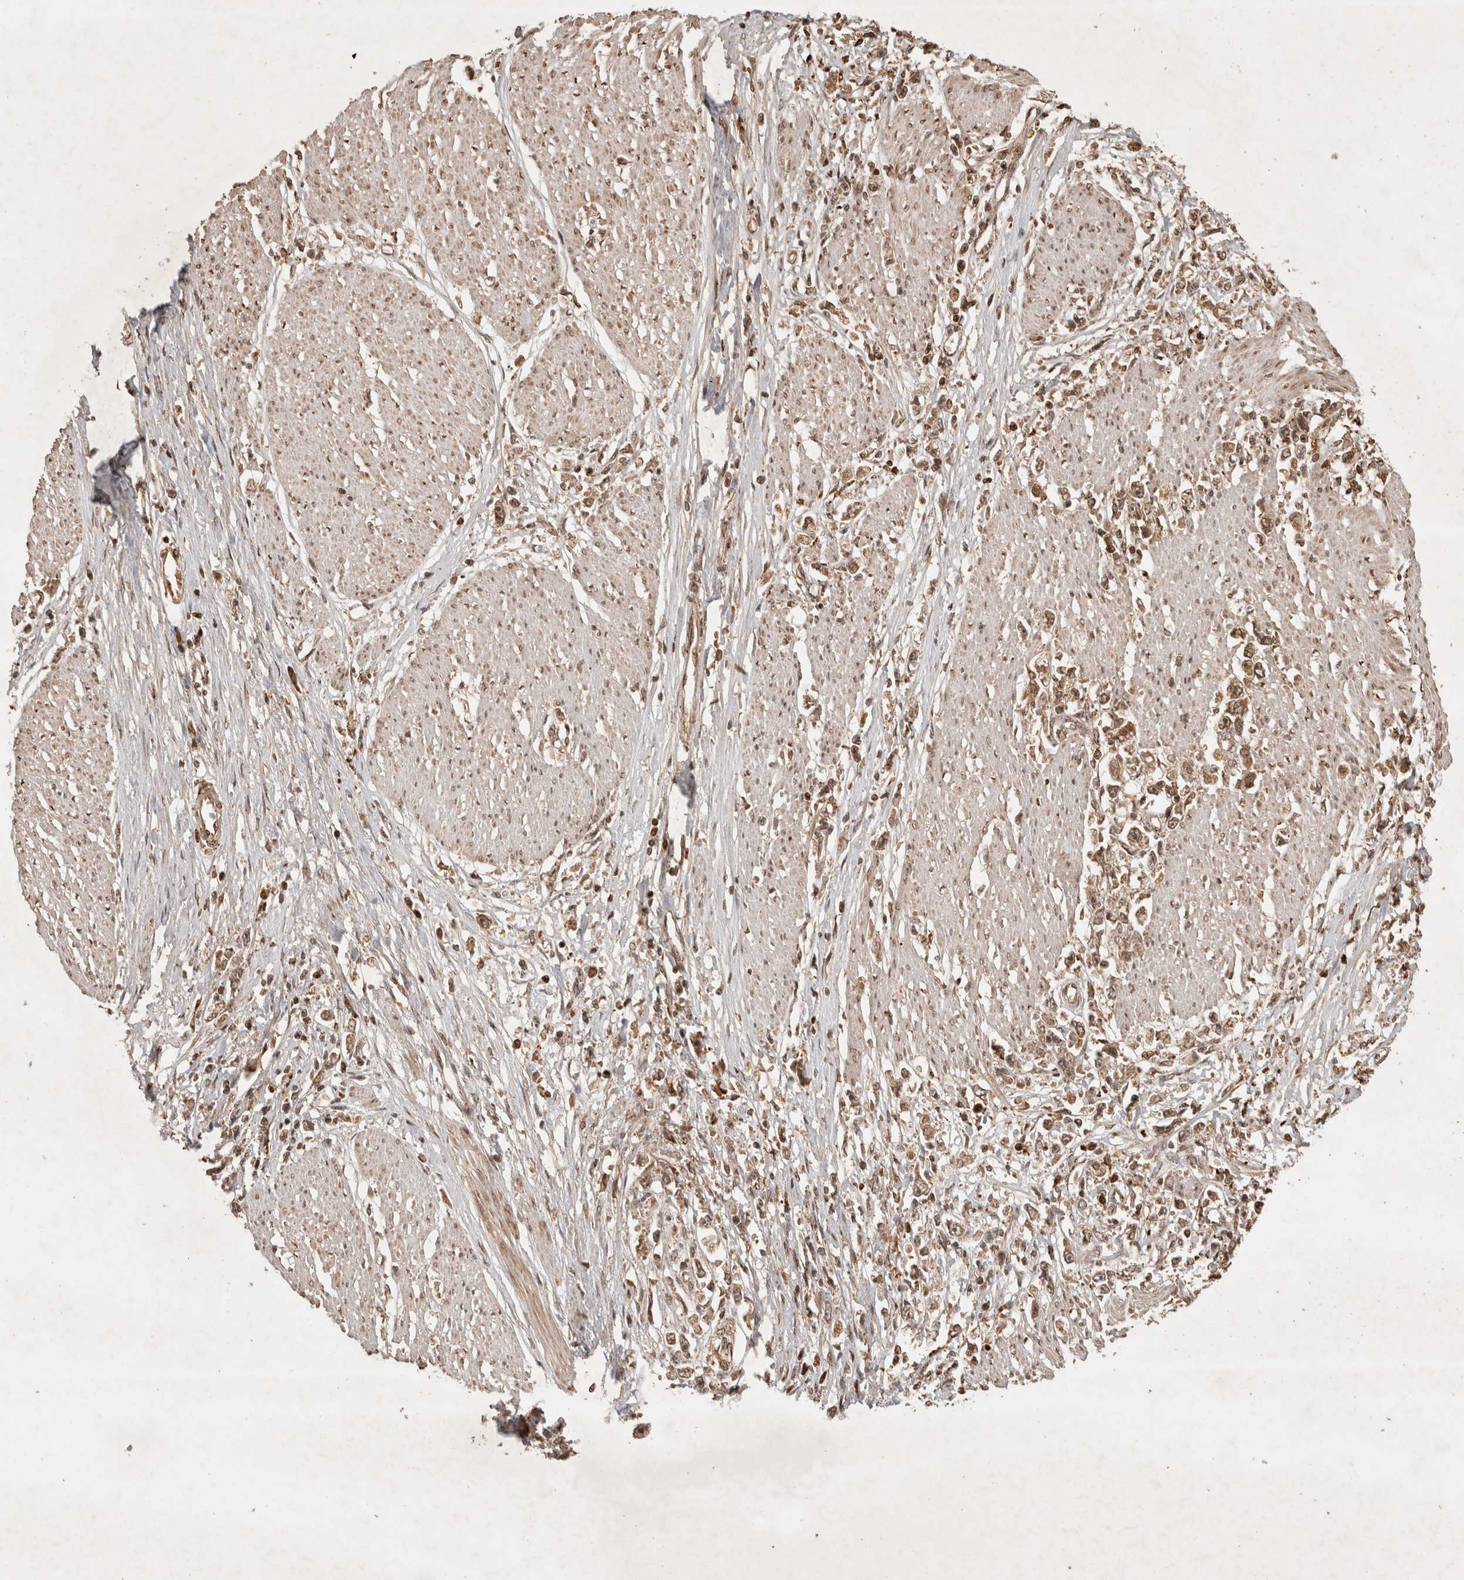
{"staining": {"intensity": "moderate", "quantity": ">75%", "location": "cytoplasmic/membranous"}, "tissue": "stomach cancer", "cell_type": "Tumor cells", "image_type": "cancer", "snomed": [{"axis": "morphology", "description": "Adenocarcinoma, NOS"}, {"axis": "topography", "description": "Stomach"}], "caption": "A high-resolution histopathology image shows immunohistochemistry (IHC) staining of adenocarcinoma (stomach), which exhibits moderate cytoplasmic/membranous staining in about >75% of tumor cells. The staining was performed using DAB to visualize the protein expression in brown, while the nuclei were stained in blue with hematoxylin (Magnification: 20x).", "gene": "FAM221A", "patient": {"sex": "female", "age": 59}}